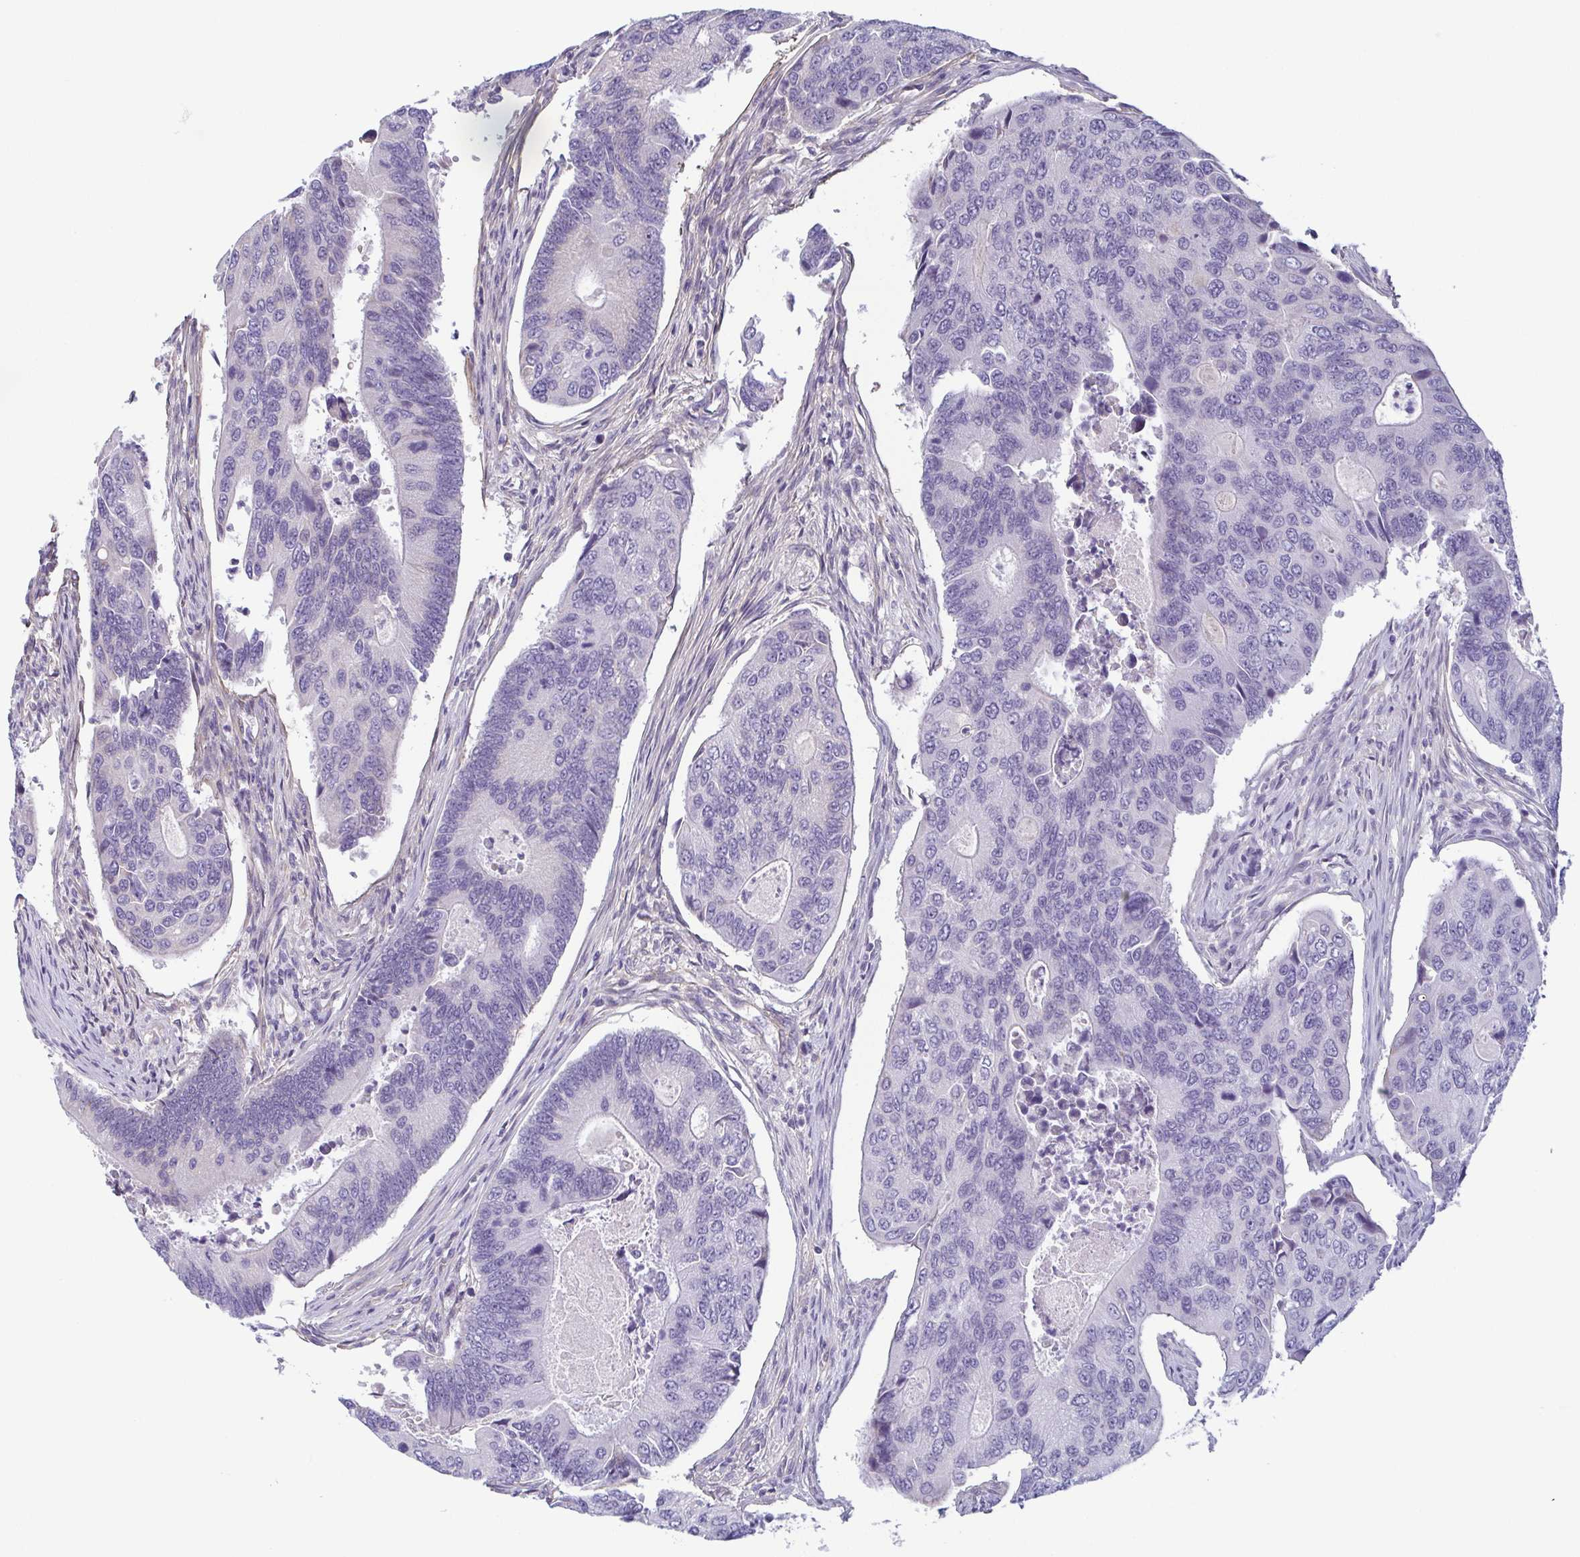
{"staining": {"intensity": "negative", "quantity": "none", "location": "none"}, "tissue": "colorectal cancer", "cell_type": "Tumor cells", "image_type": "cancer", "snomed": [{"axis": "morphology", "description": "Adenocarcinoma, NOS"}, {"axis": "topography", "description": "Colon"}], "caption": "Colorectal adenocarcinoma was stained to show a protein in brown. There is no significant expression in tumor cells.", "gene": "ECM1", "patient": {"sex": "female", "age": 67}}